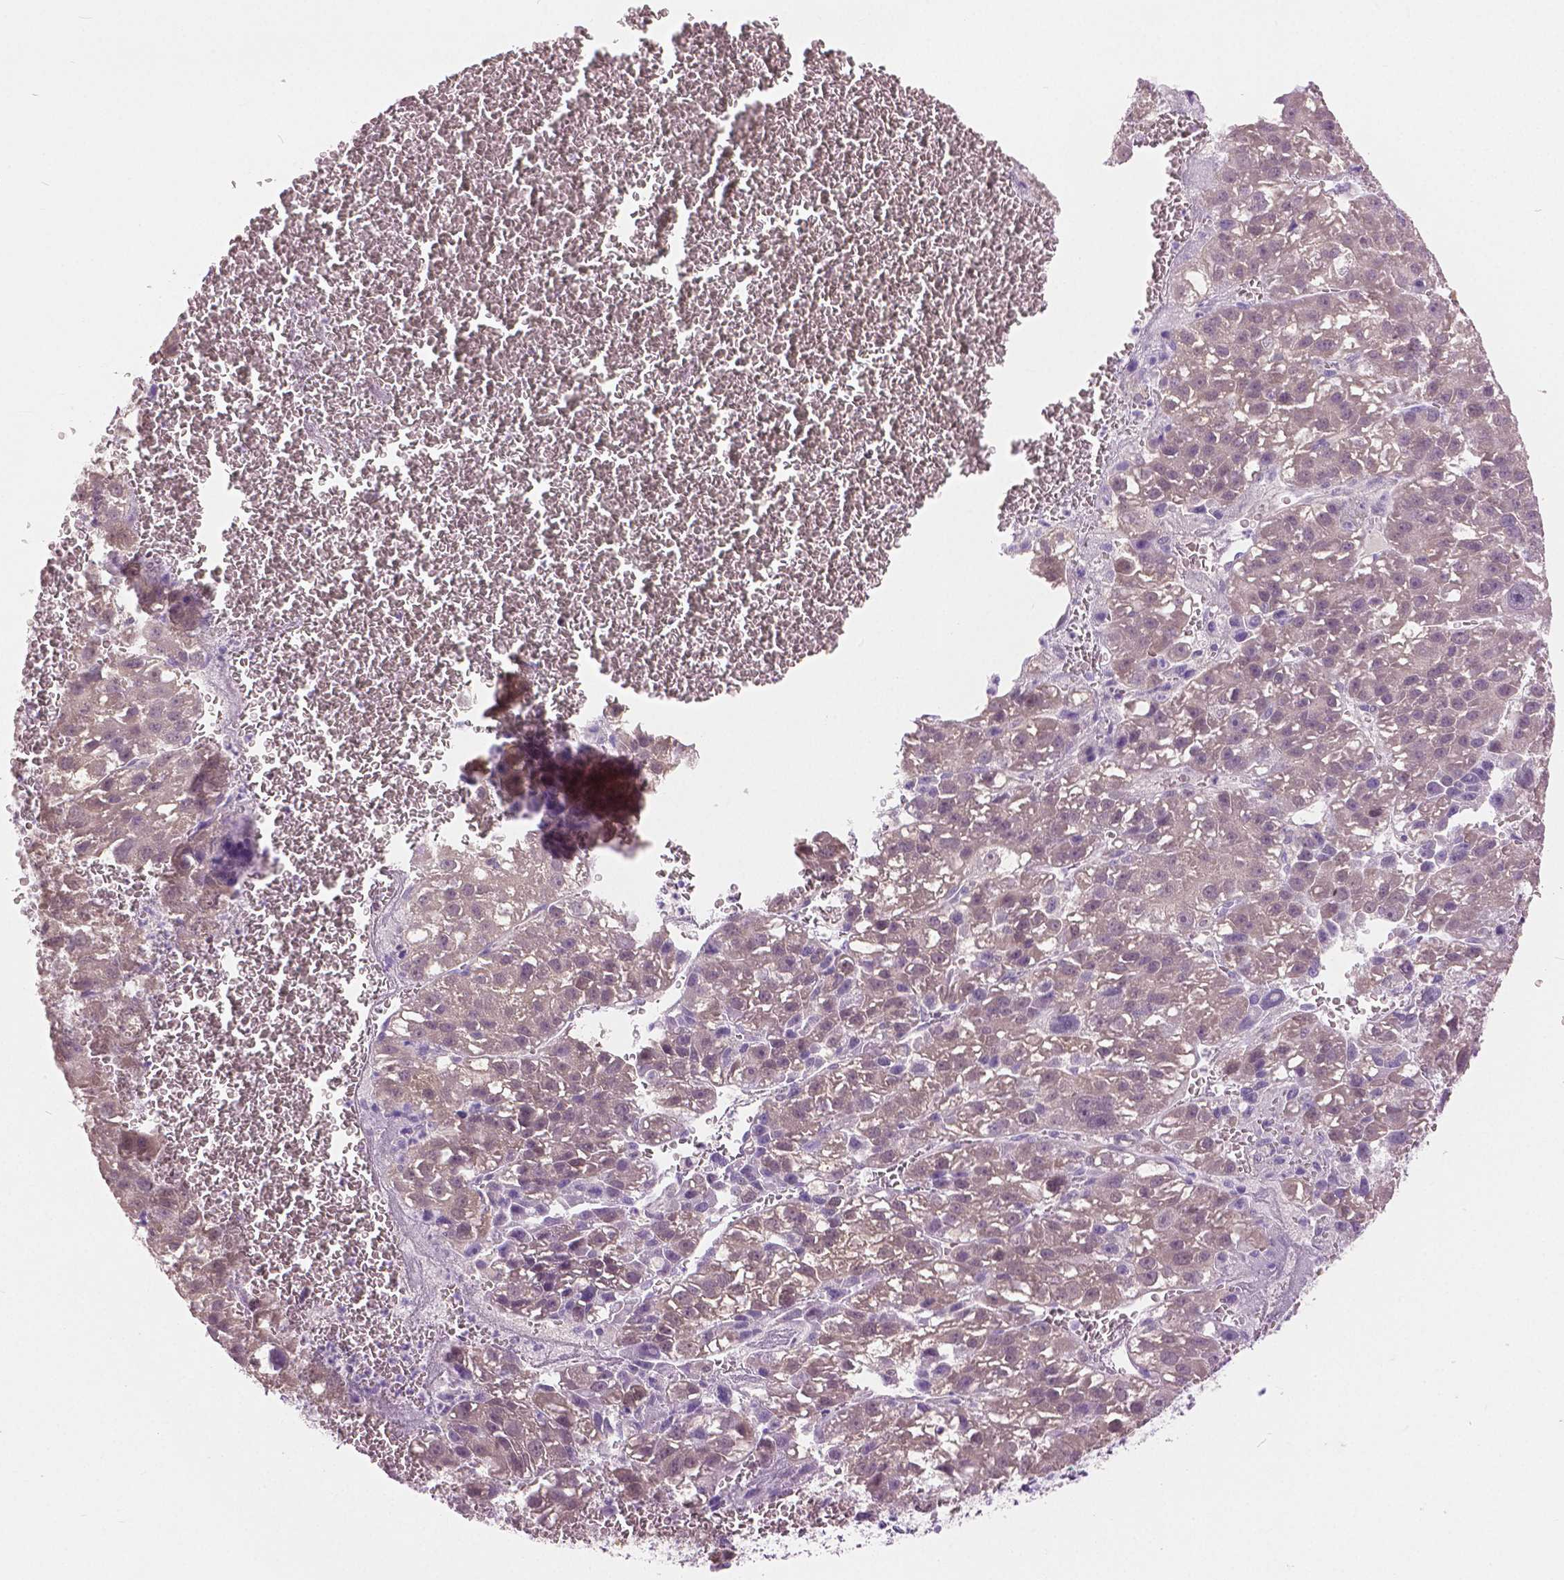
{"staining": {"intensity": "negative", "quantity": "none", "location": "none"}, "tissue": "liver cancer", "cell_type": "Tumor cells", "image_type": "cancer", "snomed": [{"axis": "morphology", "description": "Carcinoma, Hepatocellular, NOS"}, {"axis": "topography", "description": "Liver"}], "caption": "High power microscopy image of an immunohistochemistry (IHC) histopathology image of liver hepatocellular carcinoma, revealing no significant expression in tumor cells.", "gene": "GALM", "patient": {"sex": "female", "age": 70}}